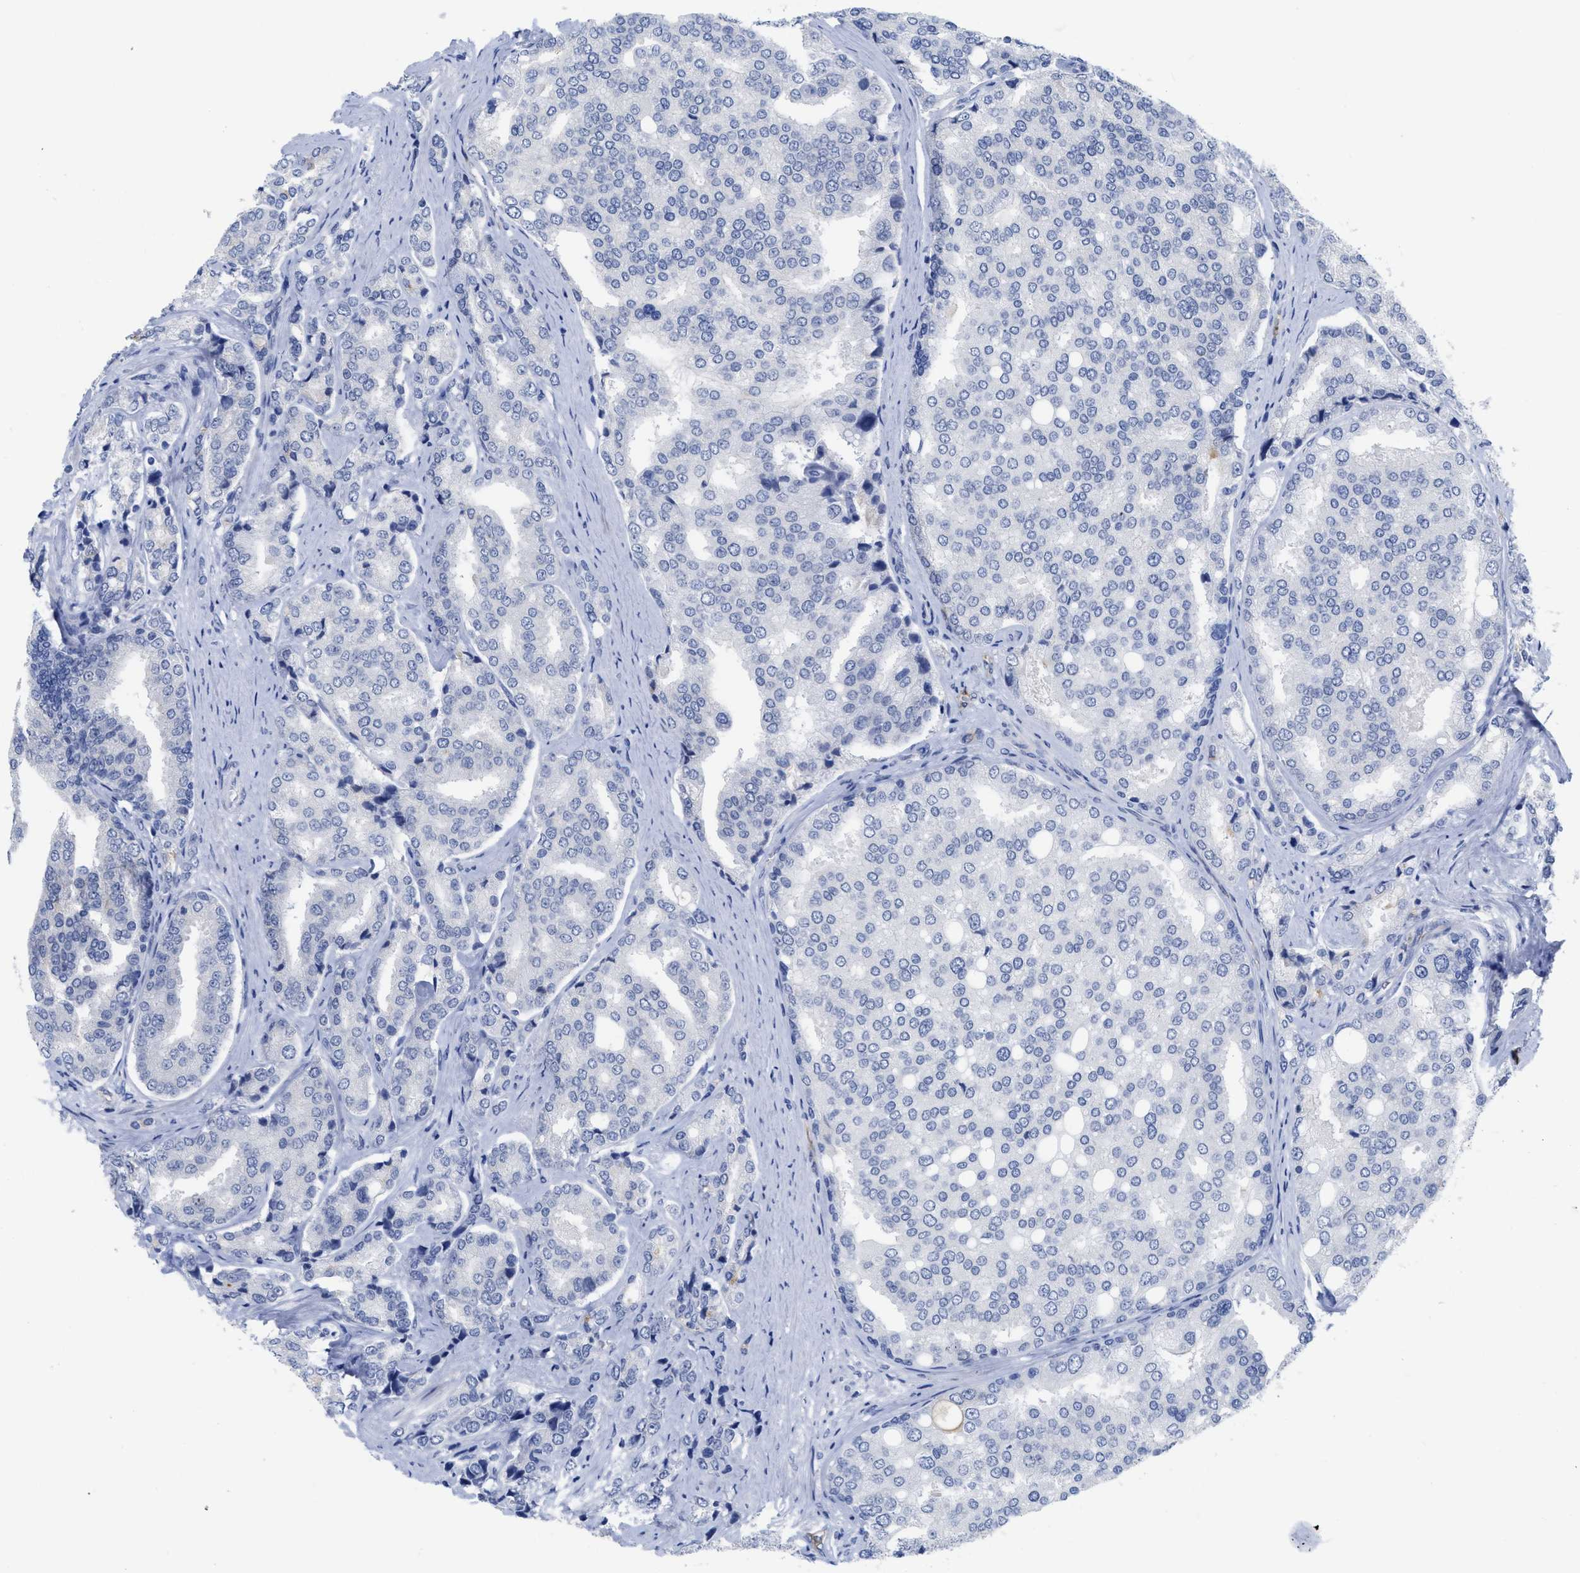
{"staining": {"intensity": "negative", "quantity": "none", "location": "none"}, "tissue": "prostate cancer", "cell_type": "Tumor cells", "image_type": "cancer", "snomed": [{"axis": "morphology", "description": "Adenocarcinoma, High grade"}, {"axis": "topography", "description": "Prostate"}], "caption": "DAB (3,3'-diaminobenzidine) immunohistochemical staining of human prostate cancer demonstrates no significant staining in tumor cells.", "gene": "ACKR1", "patient": {"sex": "male", "age": 50}}